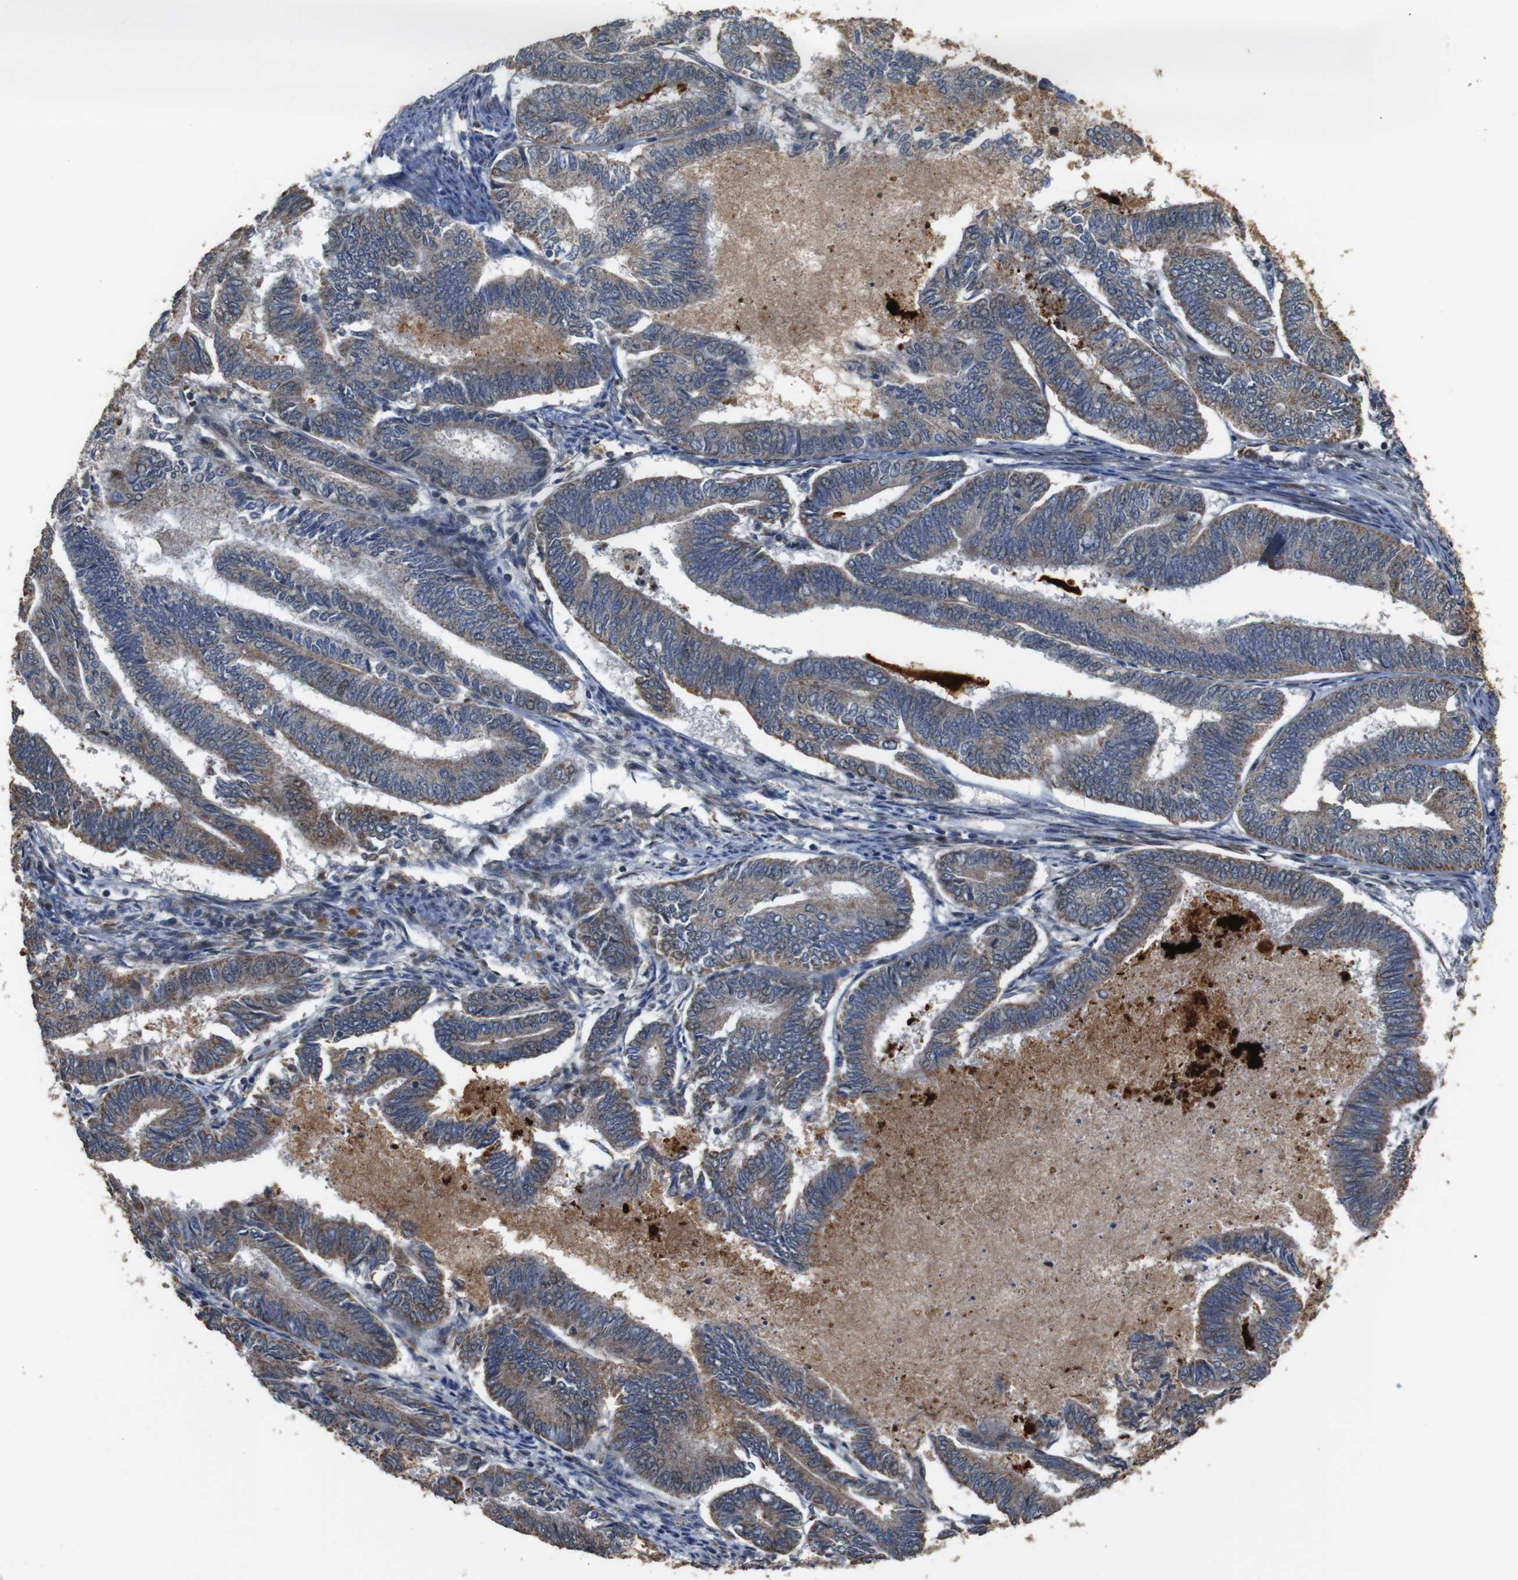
{"staining": {"intensity": "moderate", "quantity": ">75%", "location": "cytoplasmic/membranous,nuclear"}, "tissue": "endometrial cancer", "cell_type": "Tumor cells", "image_type": "cancer", "snomed": [{"axis": "morphology", "description": "Adenocarcinoma, NOS"}, {"axis": "topography", "description": "Endometrium"}], "caption": "Protein expression analysis of endometrial cancer demonstrates moderate cytoplasmic/membranous and nuclear positivity in approximately >75% of tumor cells.", "gene": "SNN", "patient": {"sex": "female", "age": 86}}